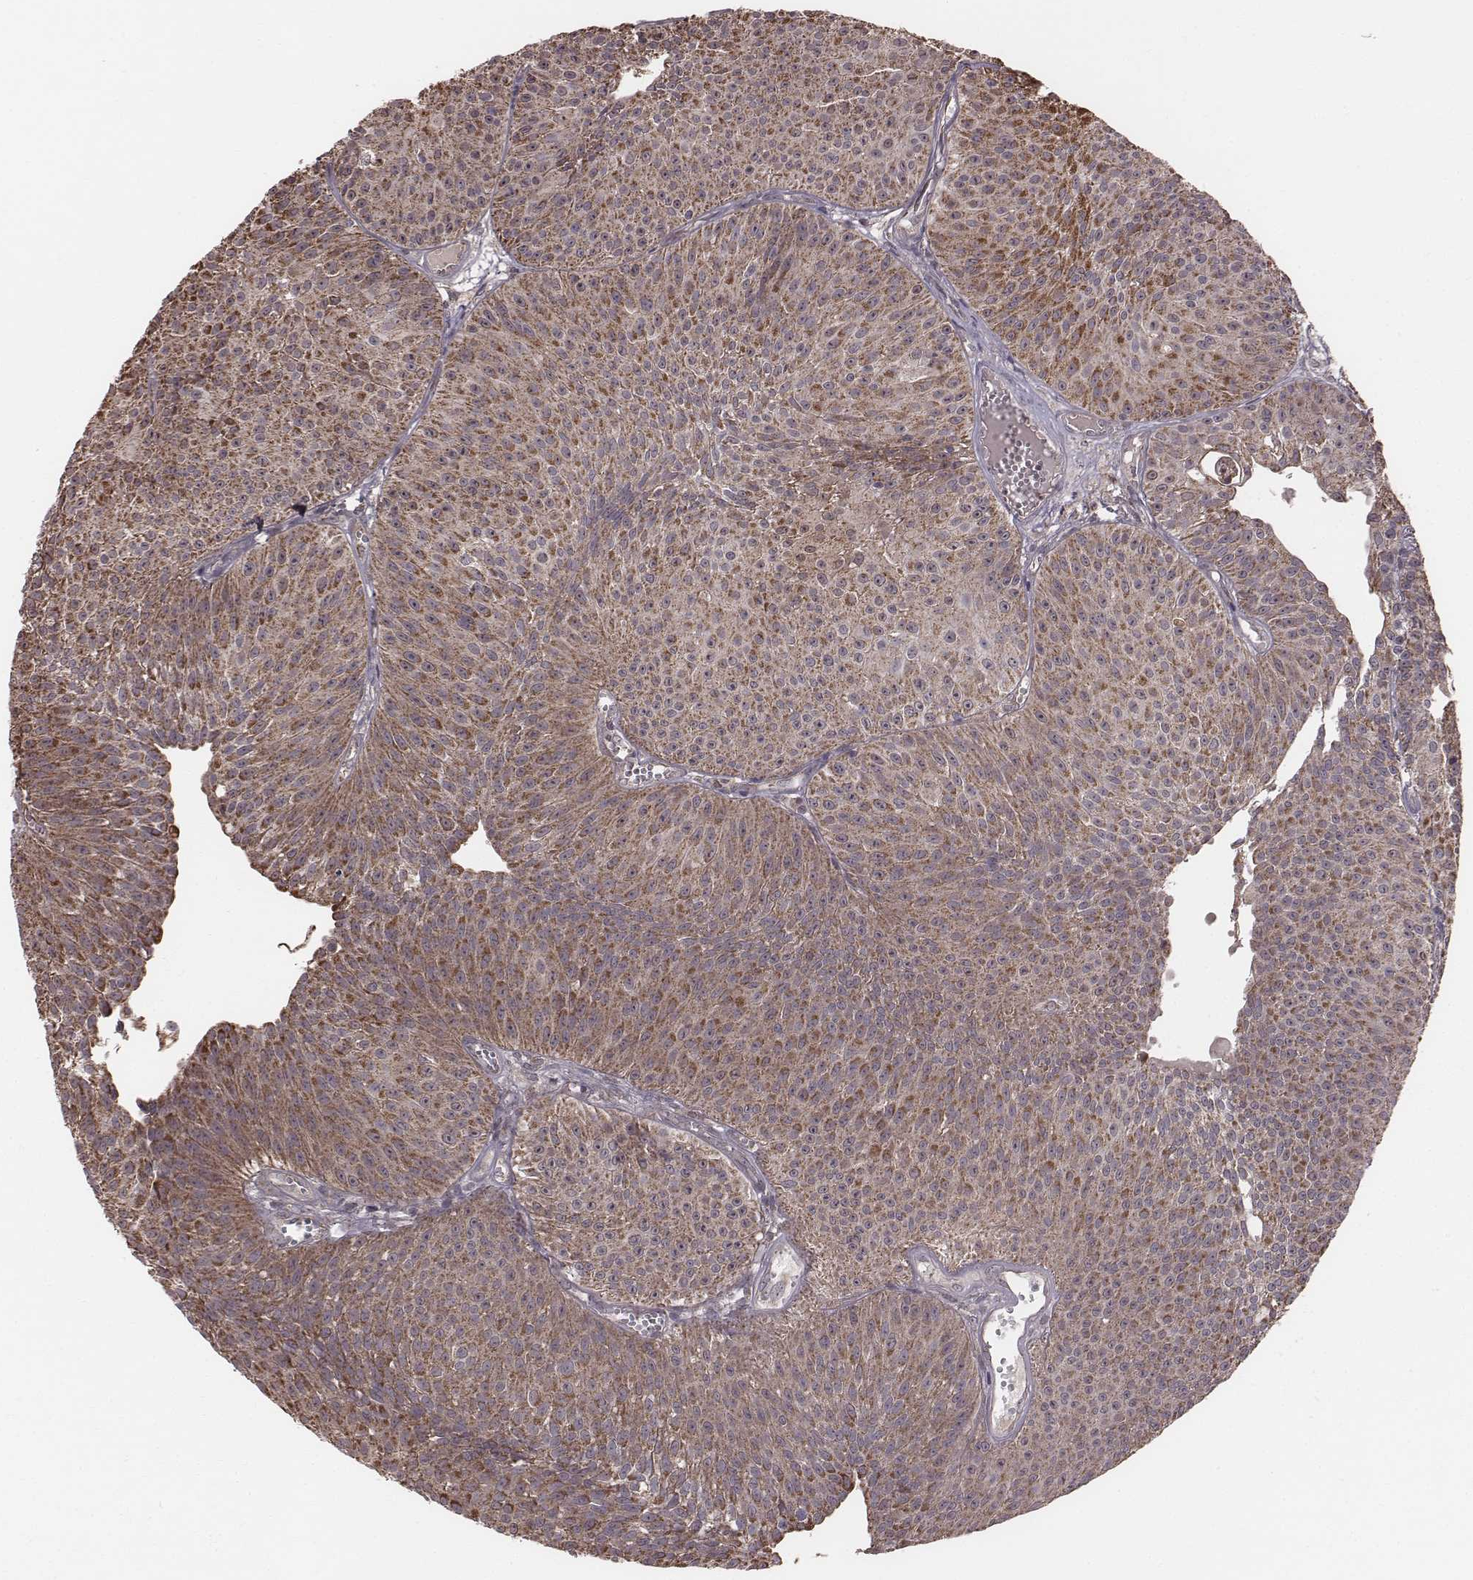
{"staining": {"intensity": "strong", "quantity": ">75%", "location": "cytoplasmic/membranous"}, "tissue": "urothelial cancer", "cell_type": "Tumor cells", "image_type": "cancer", "snomed": [{"axis": "morphology", "description": "Urothelial carcinoma, Low grade"}, {"axis": "topography", "description": "Urinary bladder"}], "caption": "Urothelial cancer stained with DAB (3,3'-diaminobenzidine) IHC shows high levels of strong cytoplasmic/membranous staining in about >75% of tumor cells.", "gene": "PDCD2L", "patient": {"sex": "male", "age": 63}}